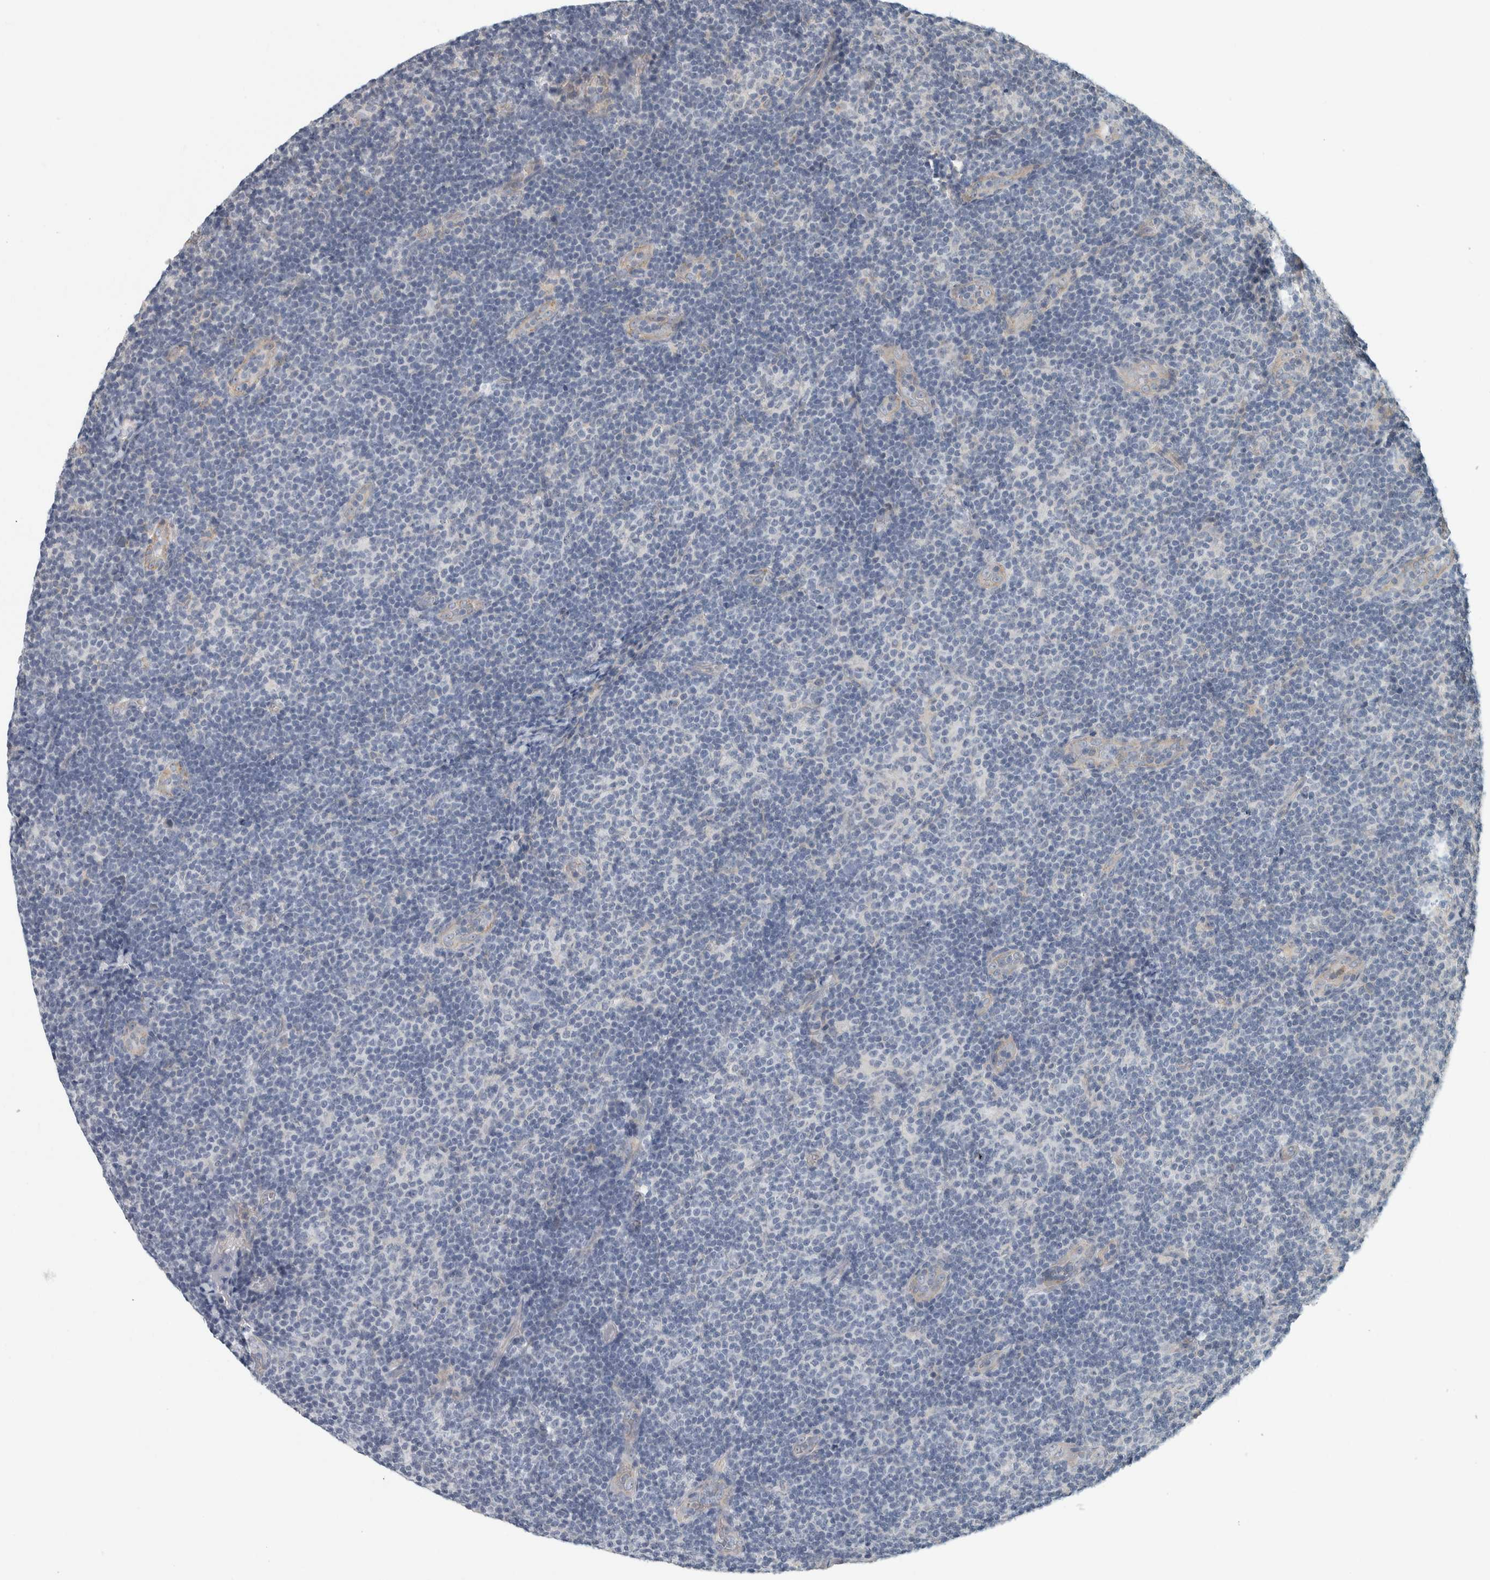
{"staining": {"intensity": "negative", "quantity": "none", "location": "none"}, "tissue": "lymphoma", "cell_type": "Tumor cells", "image_type": "cancer", "snomed": [{"axis": "morphology", "description": "Malignant lymphoma, non-Hodgkin's type, Low grade"}, {"axis": "topography", "description": "Lymph node"}], "caption": "The photomicrograph demonstrates no significant staining in tumor cells of lymphoma.", "gene": "KCNJ3", "patient": {"sex": "male", "age": 83}}